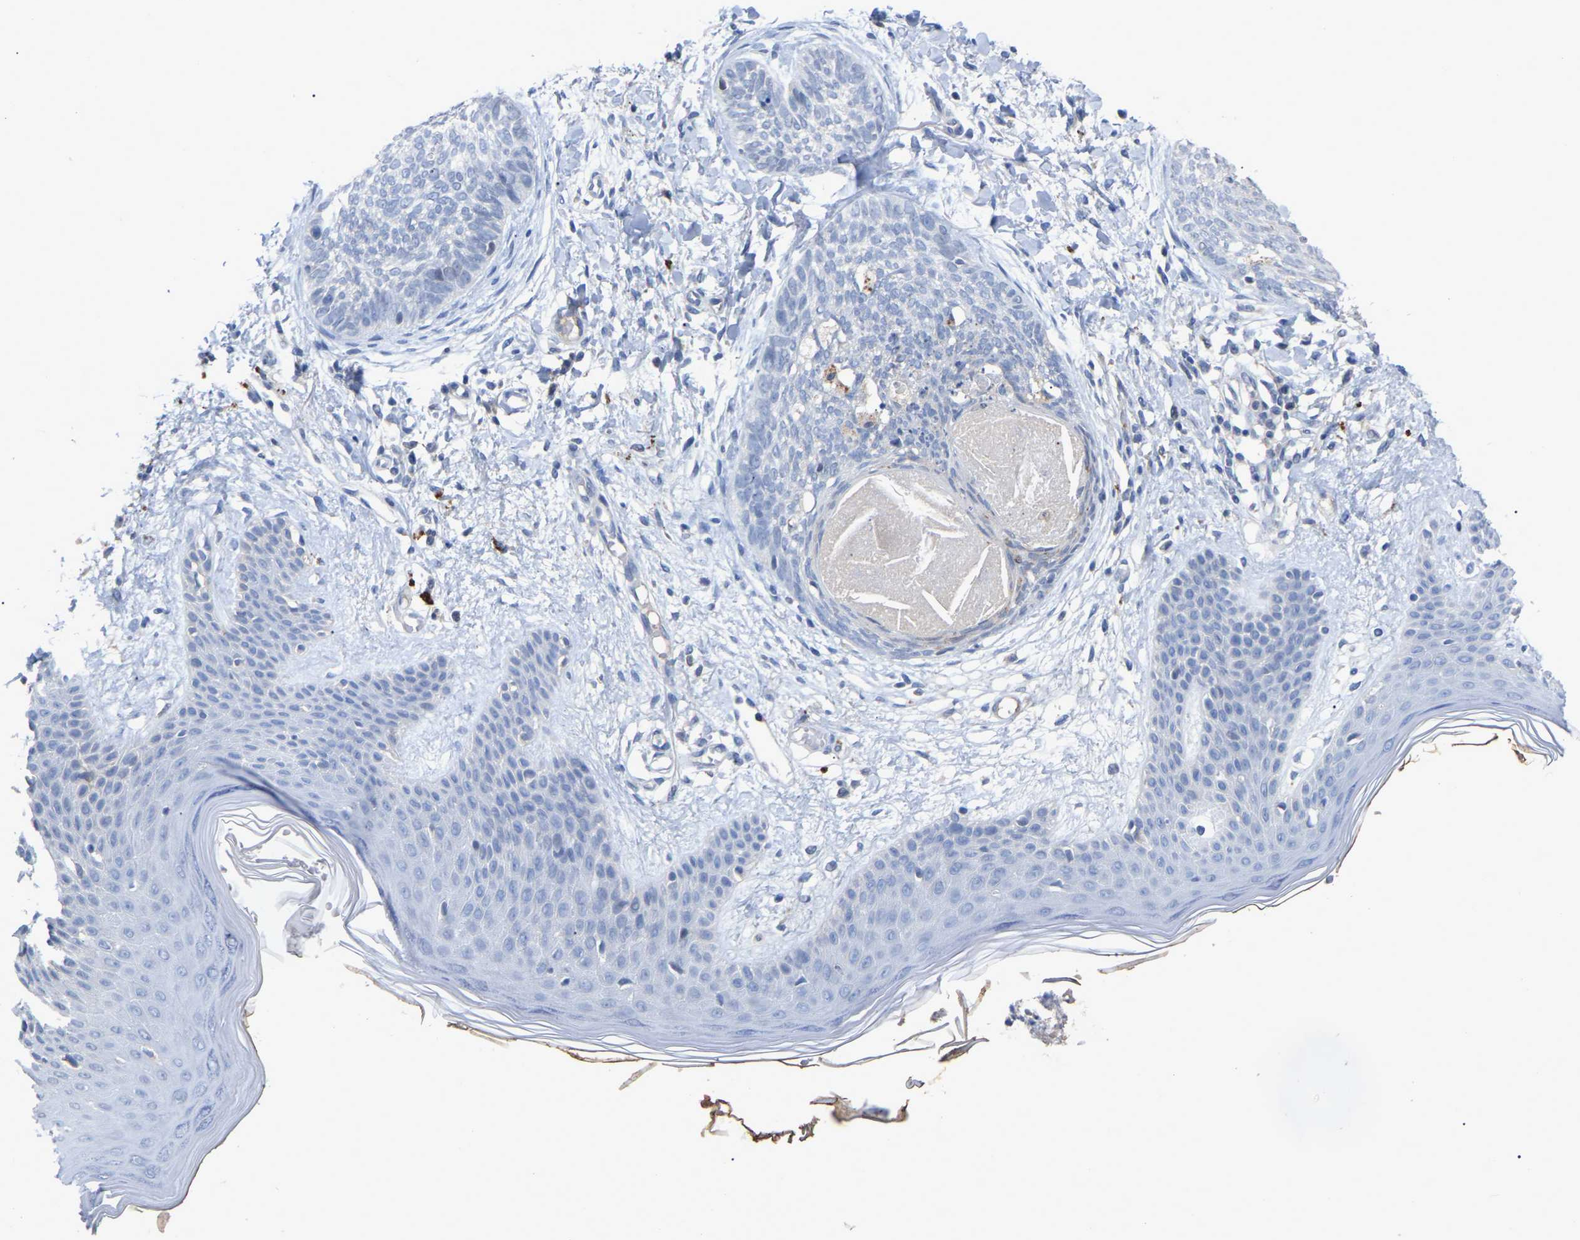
{"staining": {"intensity": "negative", "quantity": "none", "location": "none"}, "tissue": "skin cancer", "cell_type": "Tumor cells", "image_type": "cancer", "snomed": [{"axis": "morphology", "description": "Basal cell carcinoma"}, {"axis": "topography", "description": "Skin"}], "caption": "Tumor cells are negative for protein expression in human basal cell carcinoma (skin).", "gene": "SMPD2", "patient": {"sex": "female", "age": 59}}